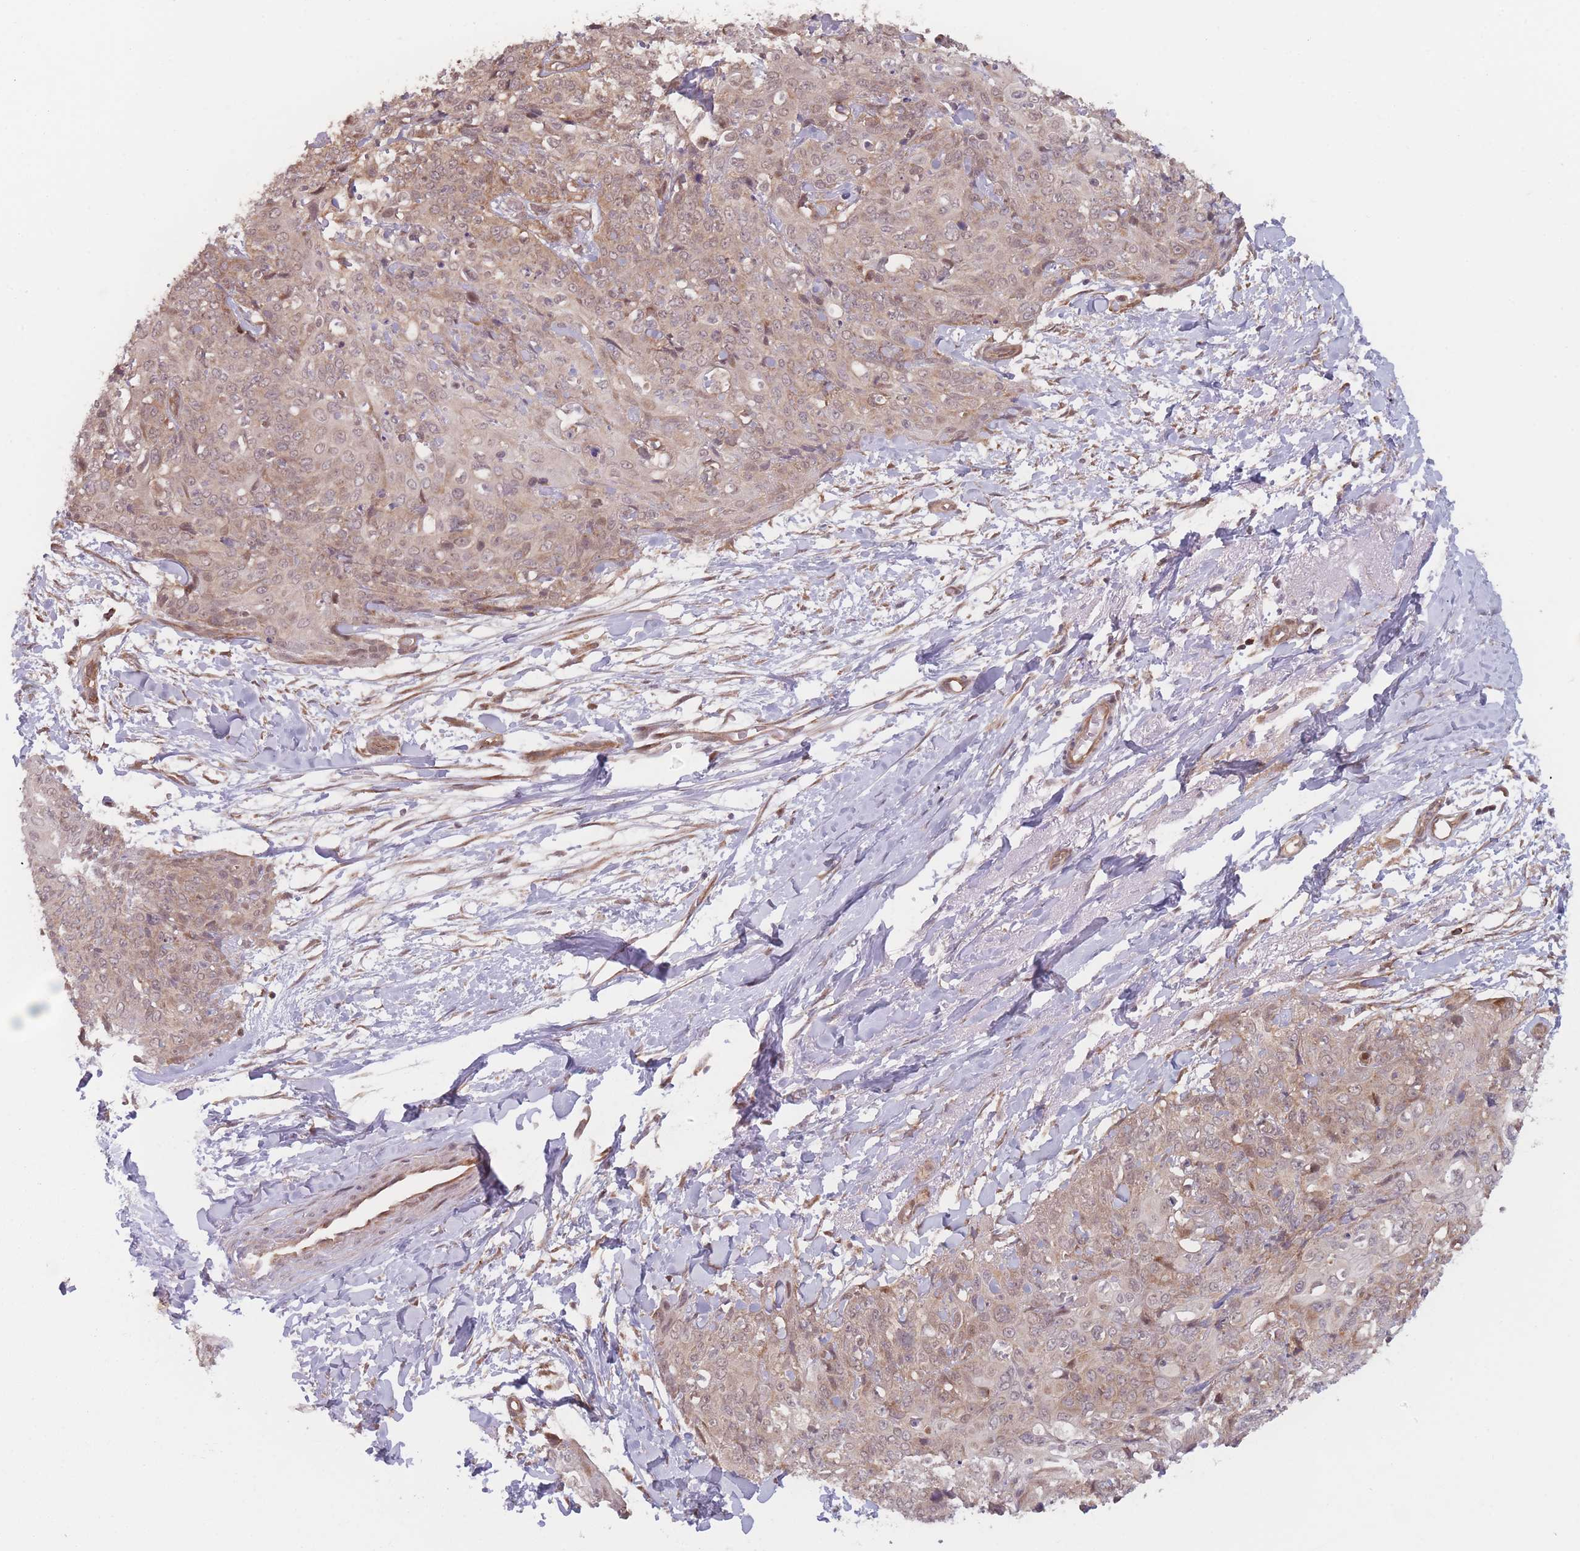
{"staining": {"intensity": "weak", "quantity": "25%-75%", "location": "cytoplasmic/membranous"}, "tissue": "skin cancer", "cell_type": "Tumor cells", "image_type": "cancer", "snomed": [{"axis": "morphology", "description": "Squamous cell carcinoma, NOS"}, {"axis": "topography", "description": "Skin"}, {"axis": "topography", "description": "Vulva"}], "caption": "Tumor cells reveal weak cytoplasmic/membranous staining in about 25%-75% of cells in squamous cell carcinoma (skin).", "gene": "RPS18", "patient": {"sex": "female", "age": 85}}